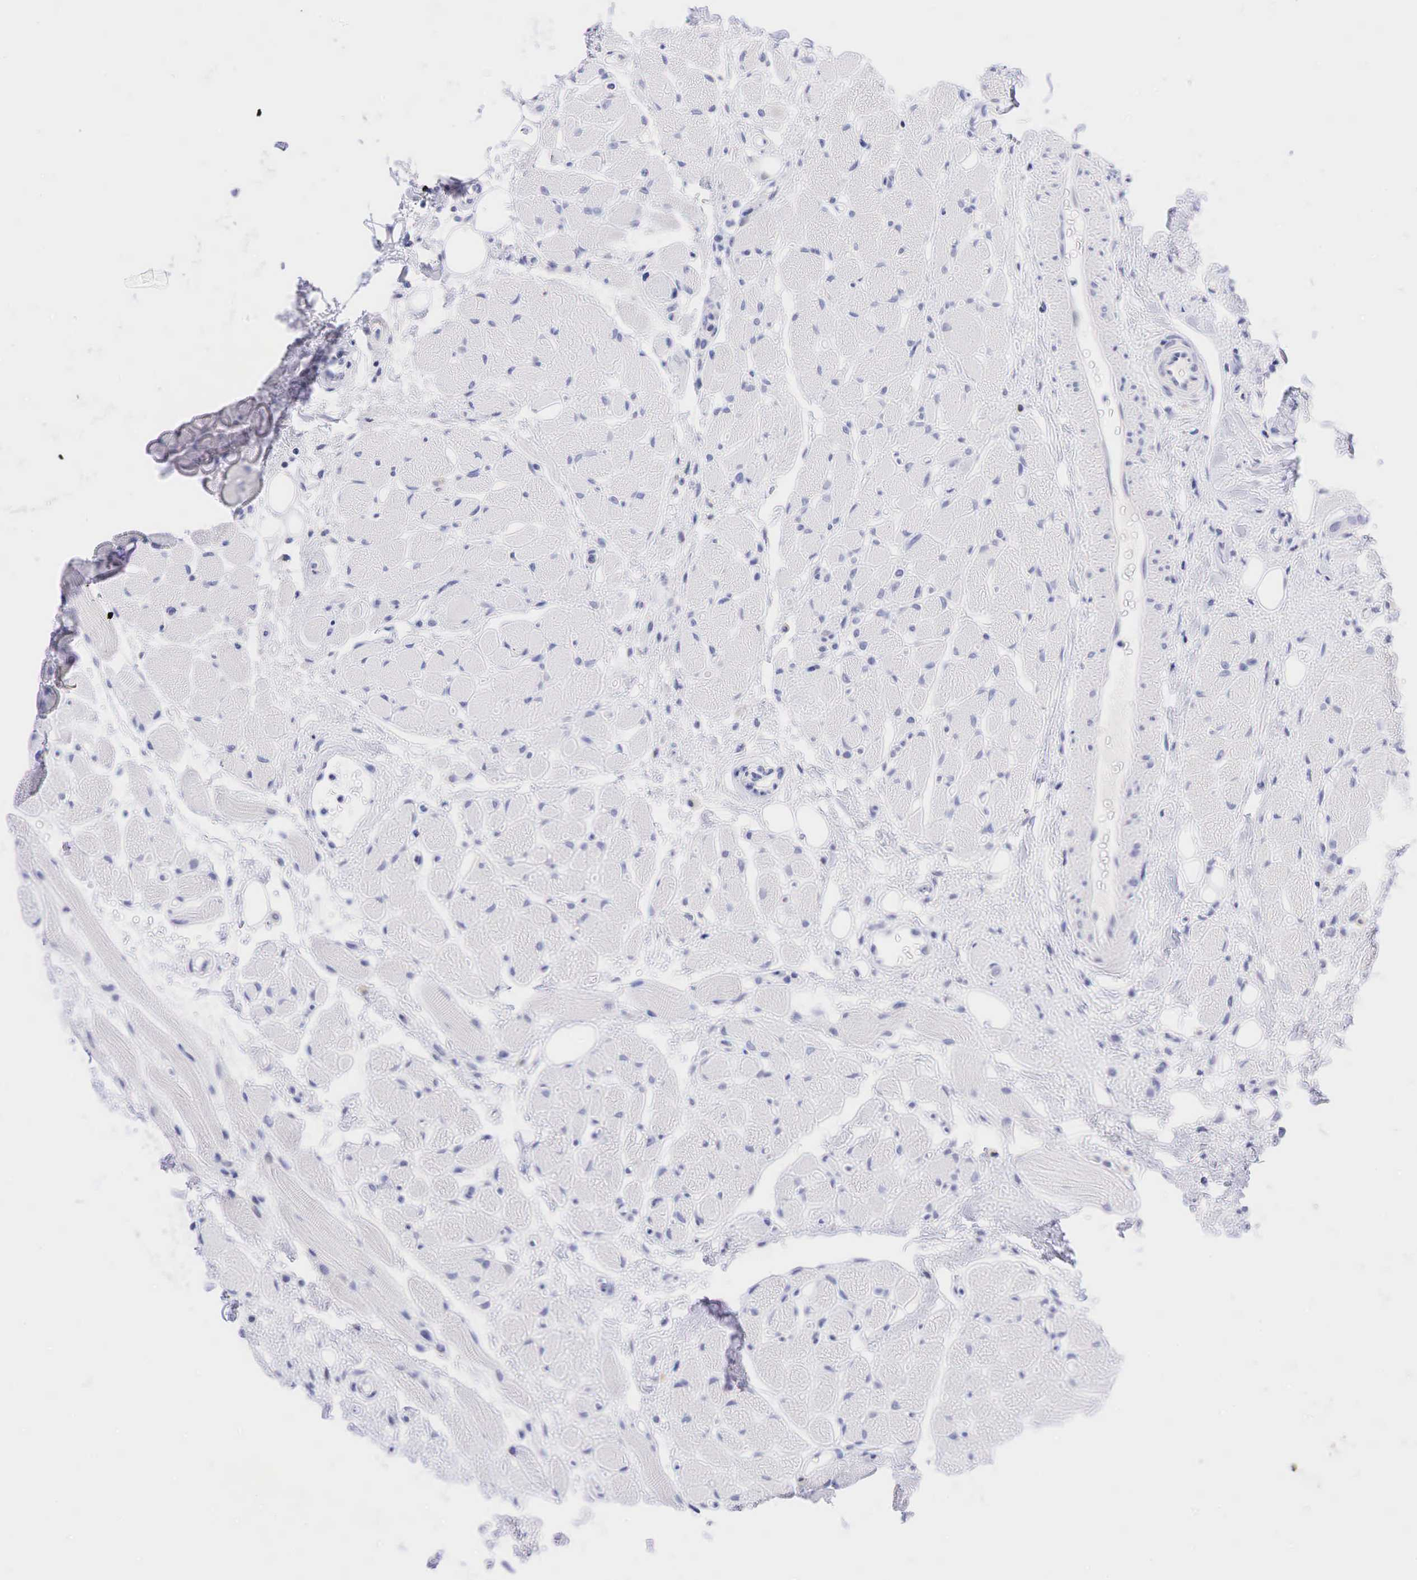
{"staining": {"intensity": "negative", "quantity": "none", "location": "none"}, "tissue": "oral mucosa", "cell_type": "Squamous epithelial cells", "image_type": "normal", "snomed": [{"axis": "morphology", "description": "Normal tissue, NOS"}, {"axis": "topography", "description": "Oral tissue"}], "caption": "Protein analysis of benign oral mucosa demonstrates no significant expression in squamous epithelial cells.", "gene": "AR", "patient": {"sex": "male", "age": 54}}